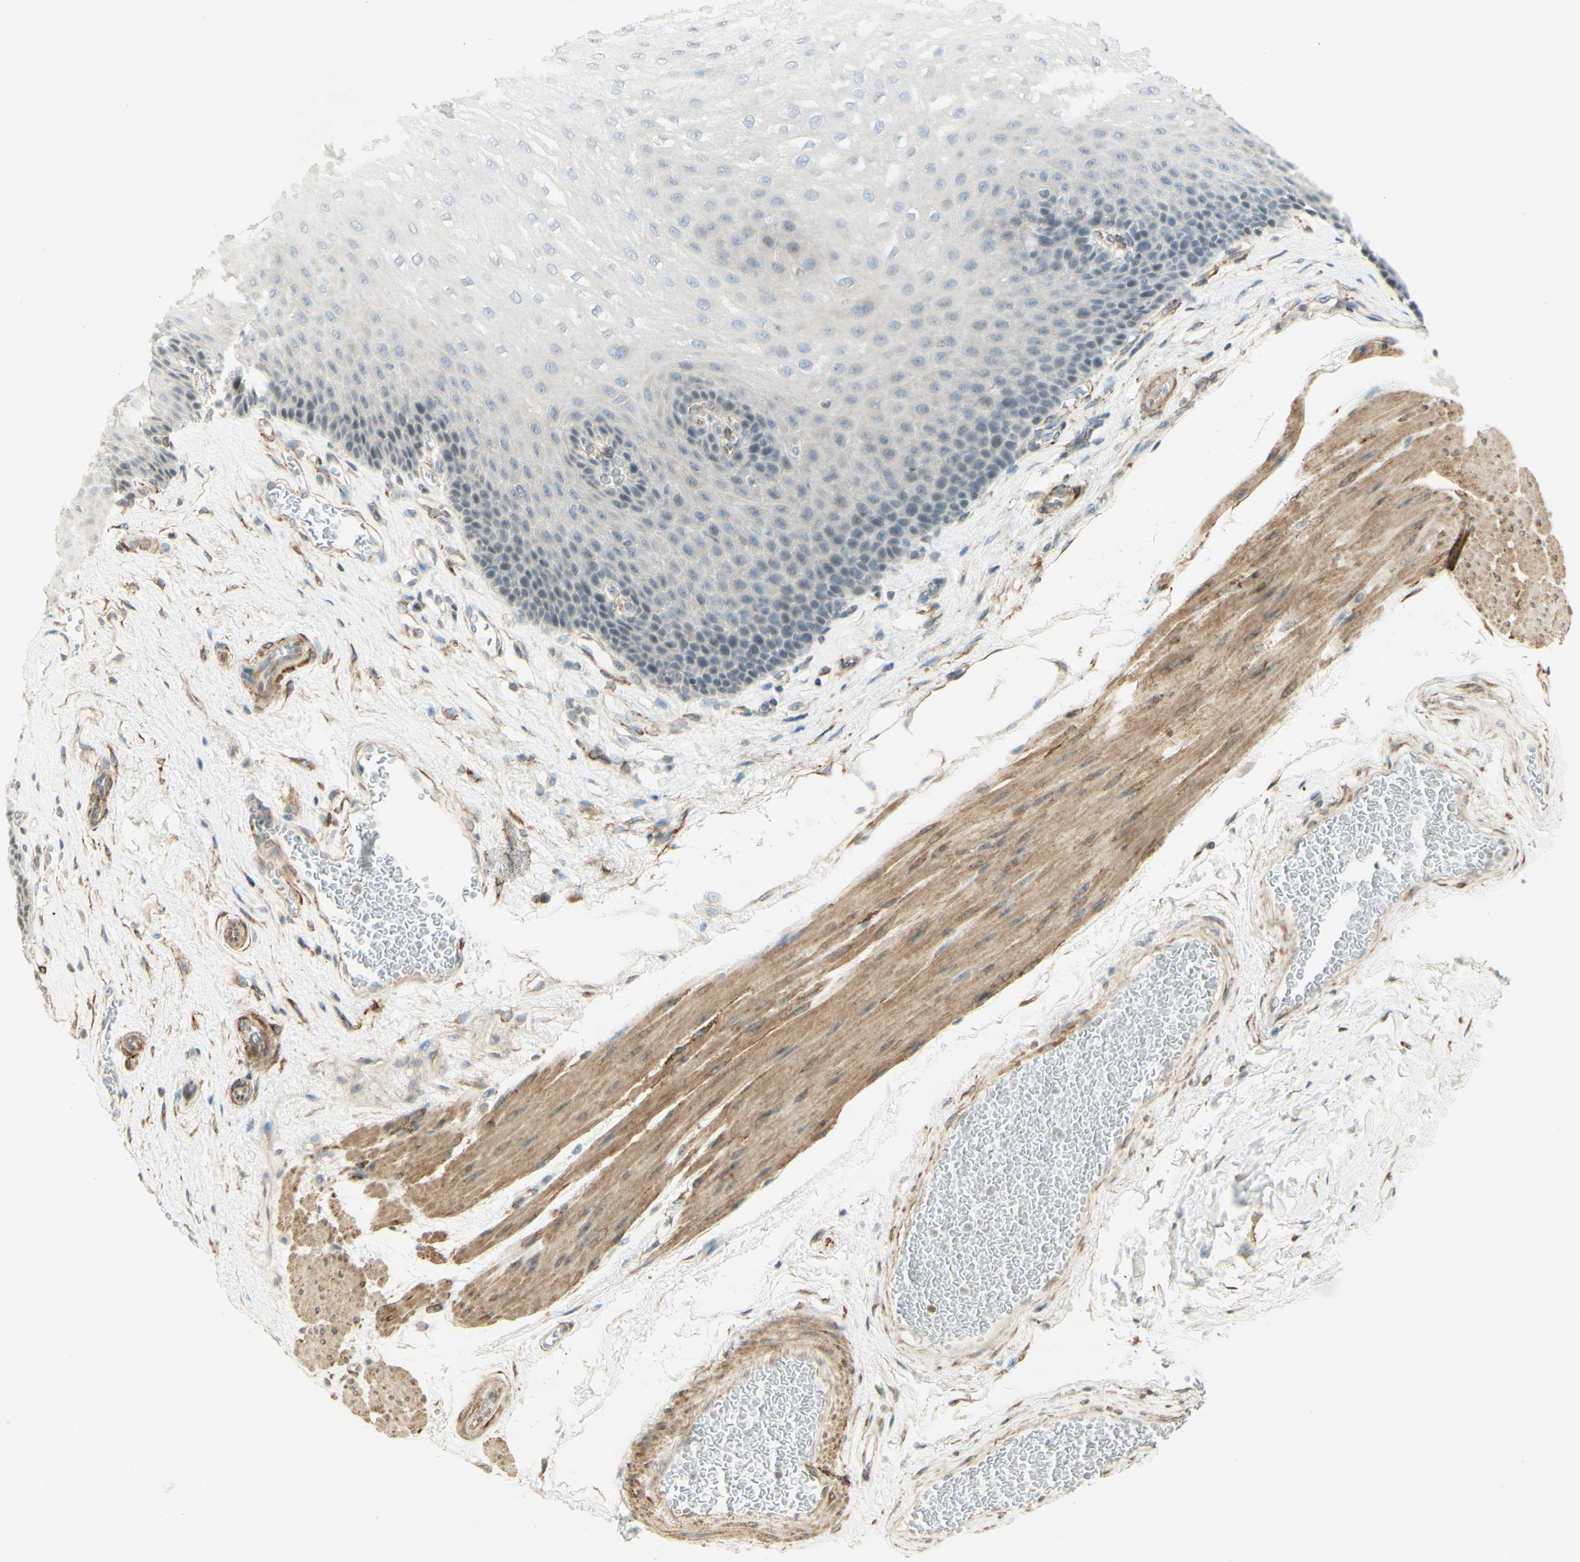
{"staining": {"intensity": "negative", "quantity": "none", "location": "none"}, "tissue": "esophagus", "cell_type": "Squamous epithelial cells", "image_type": "normal", "snomed": [{"axis": "morphology", "description": "Normal tissue, NOS"}, {"axis": "topography", "description": "Esophagus"}], "caption": "High power microscopy histopathology image of an immunohistochemistry (IHC) photomicrograph of unremarkable esophagus, revealing no significant expression in squamous epithelial cells.", "gene": "MAP1B", "patient": {"sex": "female", "age": 72}}